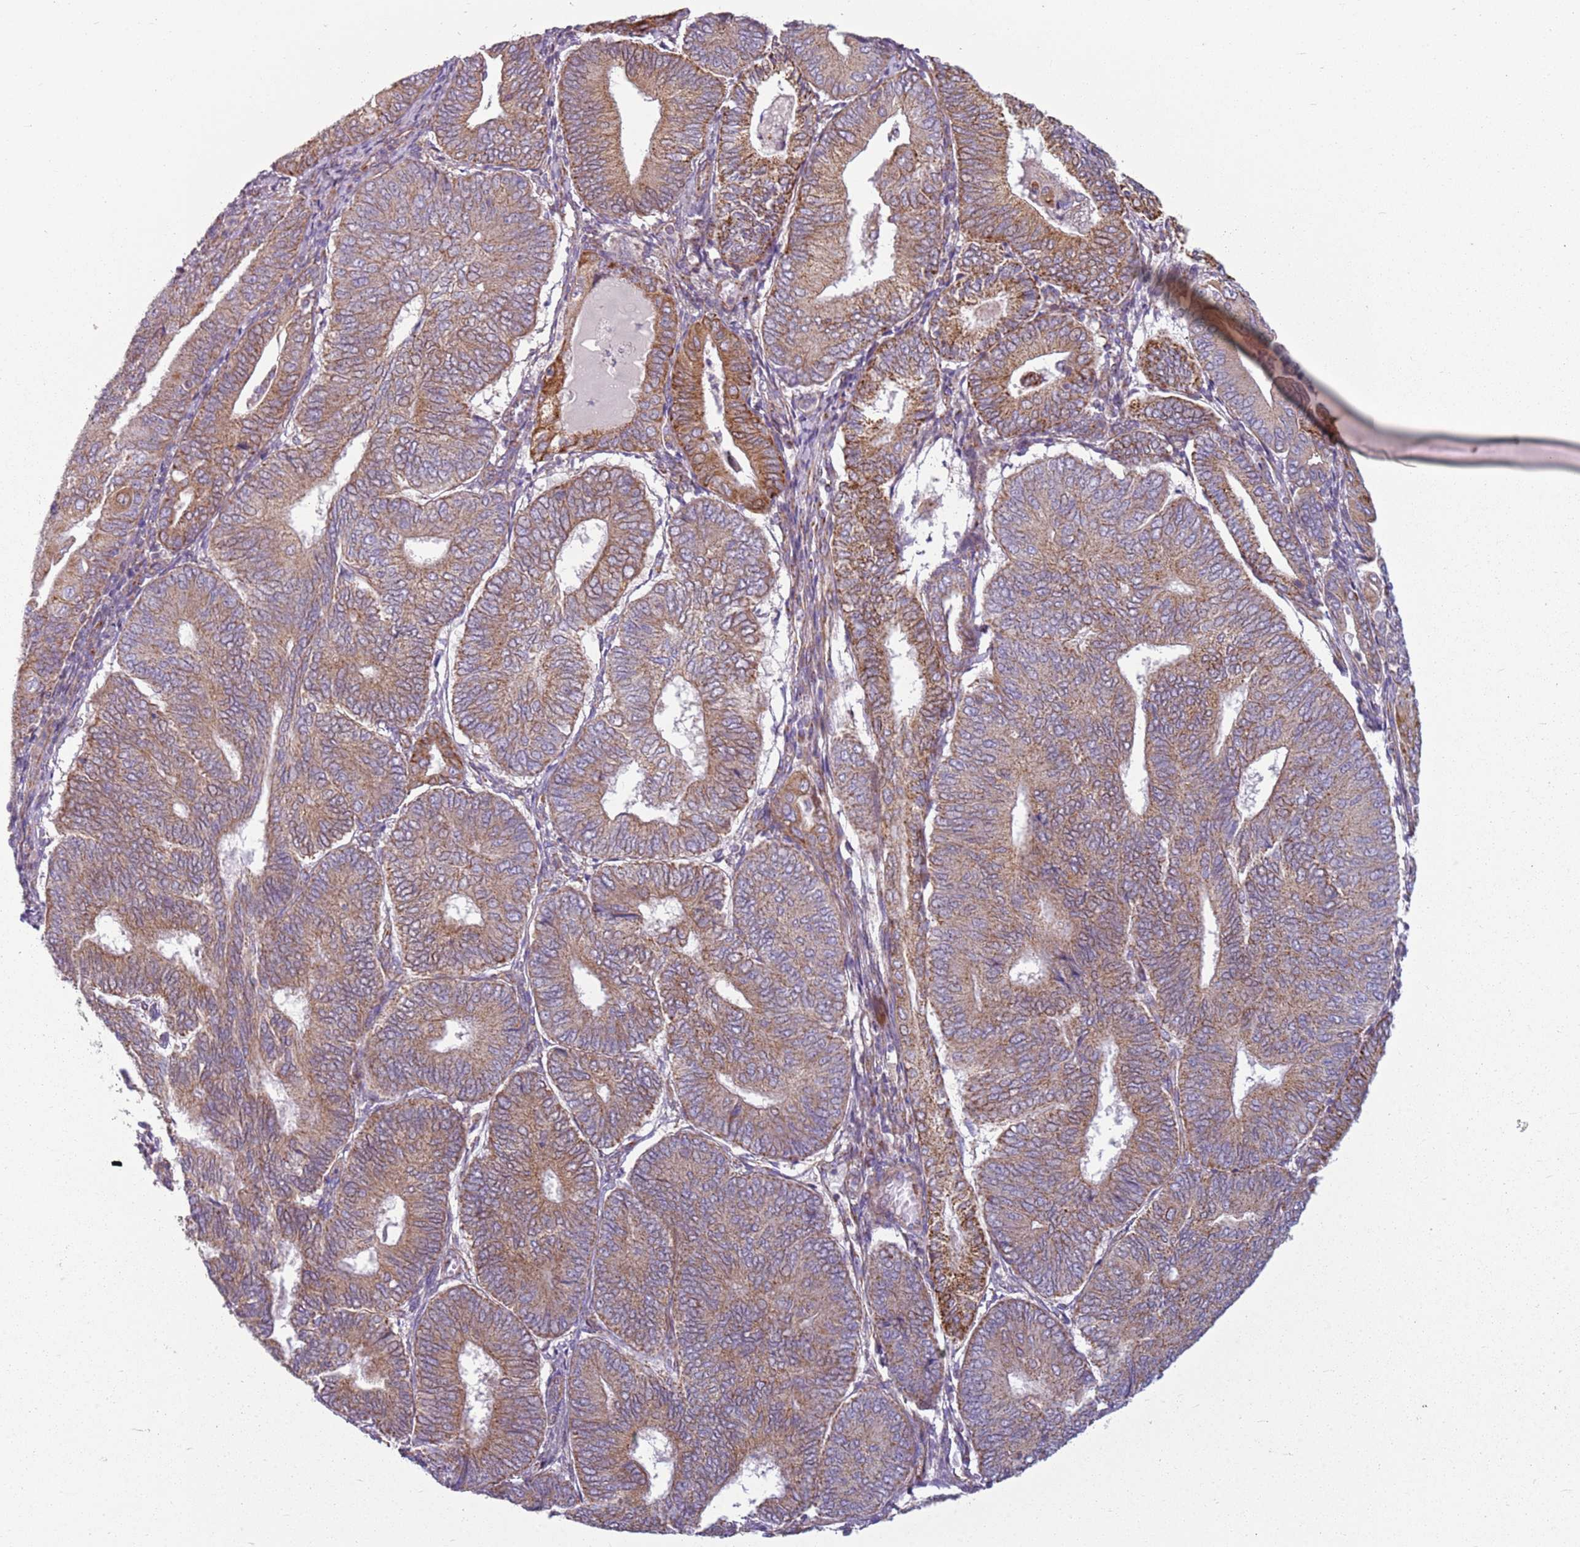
{"staining": {"intensity": "moderate", "quantity": ">75%", "location": "cytoplasmic/membranous"}, "tissue": "endometrial cancer", "cell_type": "Tumor cells", "image_type": "cancer", "snomed": [{"axis": "morphology", "description": "Adenocarcinoma, NOS"}, {"axis": "topography", "description": "Endometrium"}], "caption": "Endometrial cancer (adenocarcinoma) stained with a brown dye reveals moderate cytoplasmic/membranous positive positivity in about >75% of tumor cells.", "gene": "TMEM200C", "patient": {"sex": "female", "age": 81}}